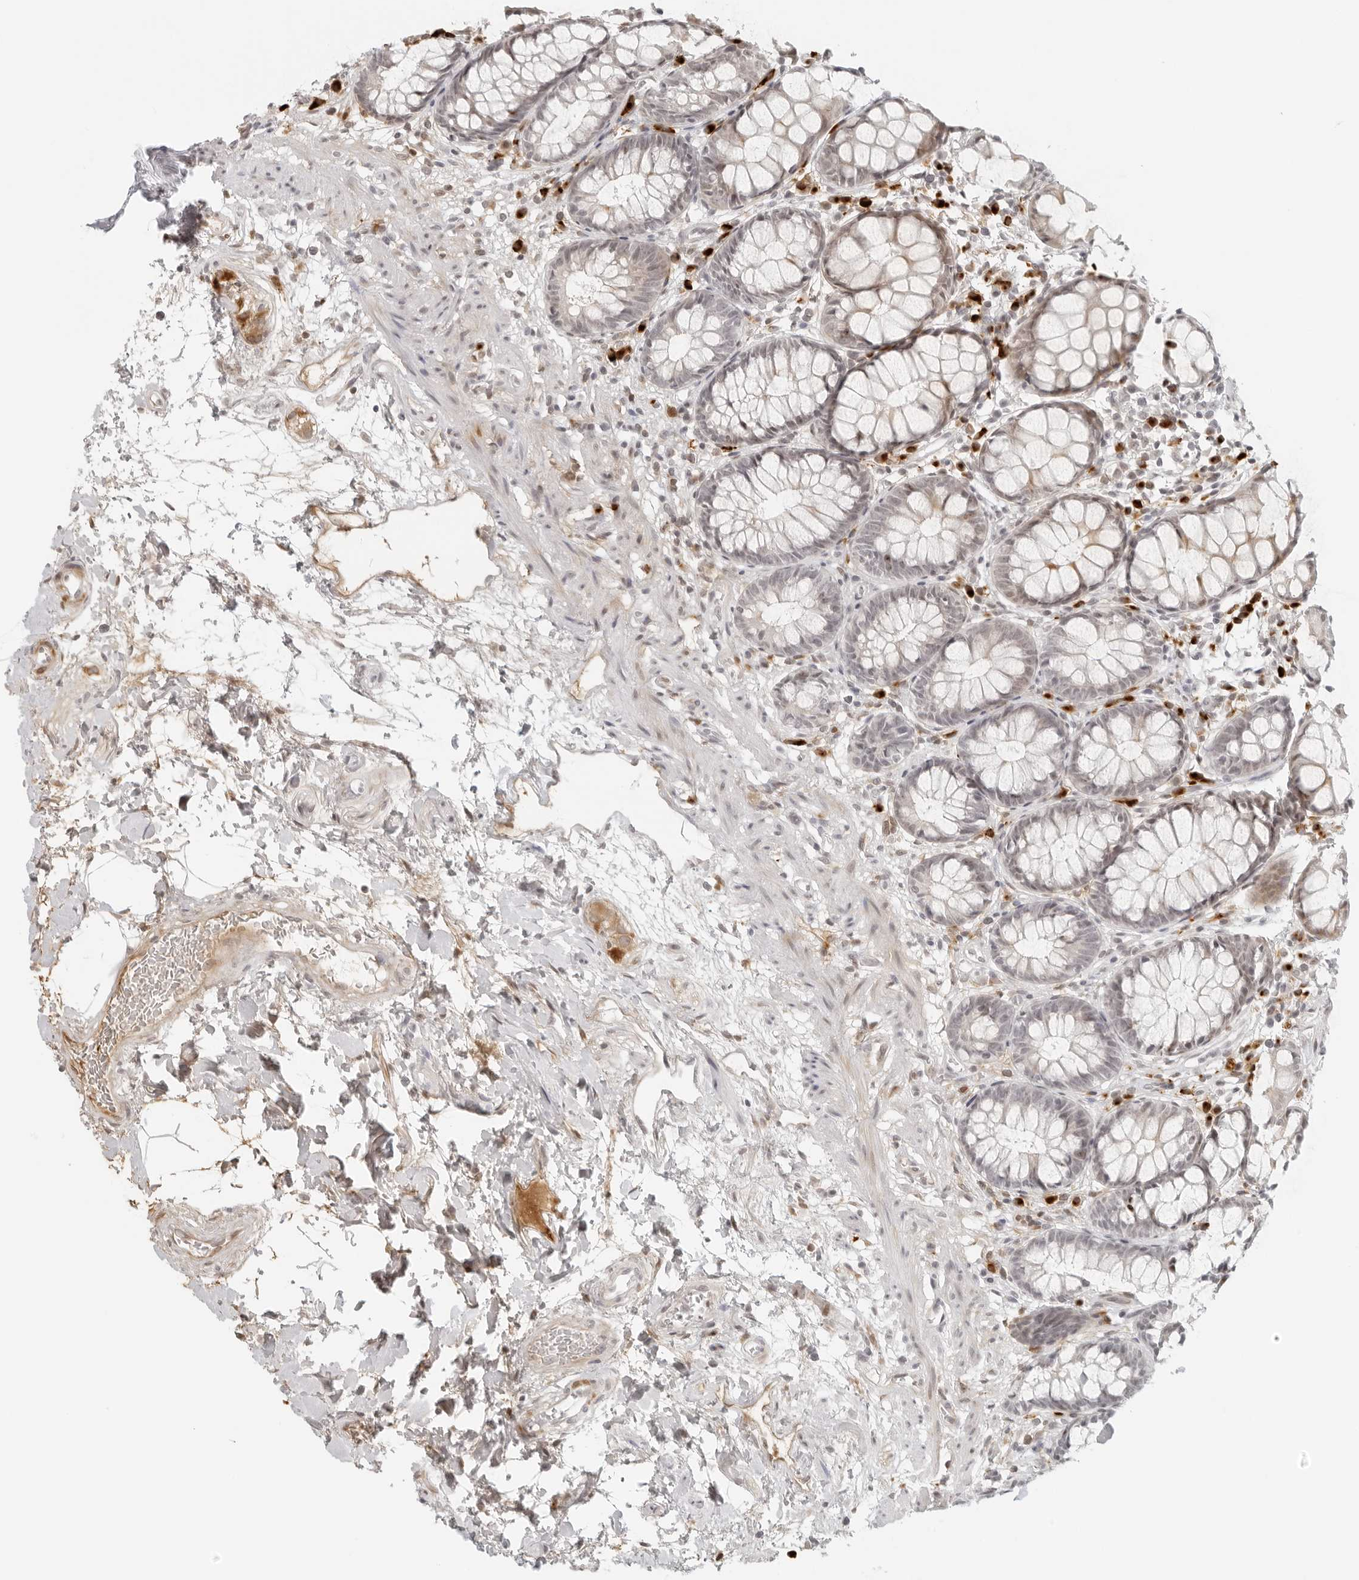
{"staining": {"intensity": "weak", "quantity": "25%-75%", "location": "cytoplasmic/membranous,nuclear"}, "tissue": "rectum", "cell_type": "Glandular cells", "image_type": "normal", "snomed": [{"axis": "morphology", "description": "Normal tissue, NOS"}, {"axis": "topography", "description": "Rectum"}], "caption": "Unremarkable rectum demonstrates weak cytoplasmic/membranous,nuclear expression in about 25%-75% of glandular cells, visualized by immunohistochemistry.", "gene": "ZNF678", "patient": {"sex": "male", "age": 64}}